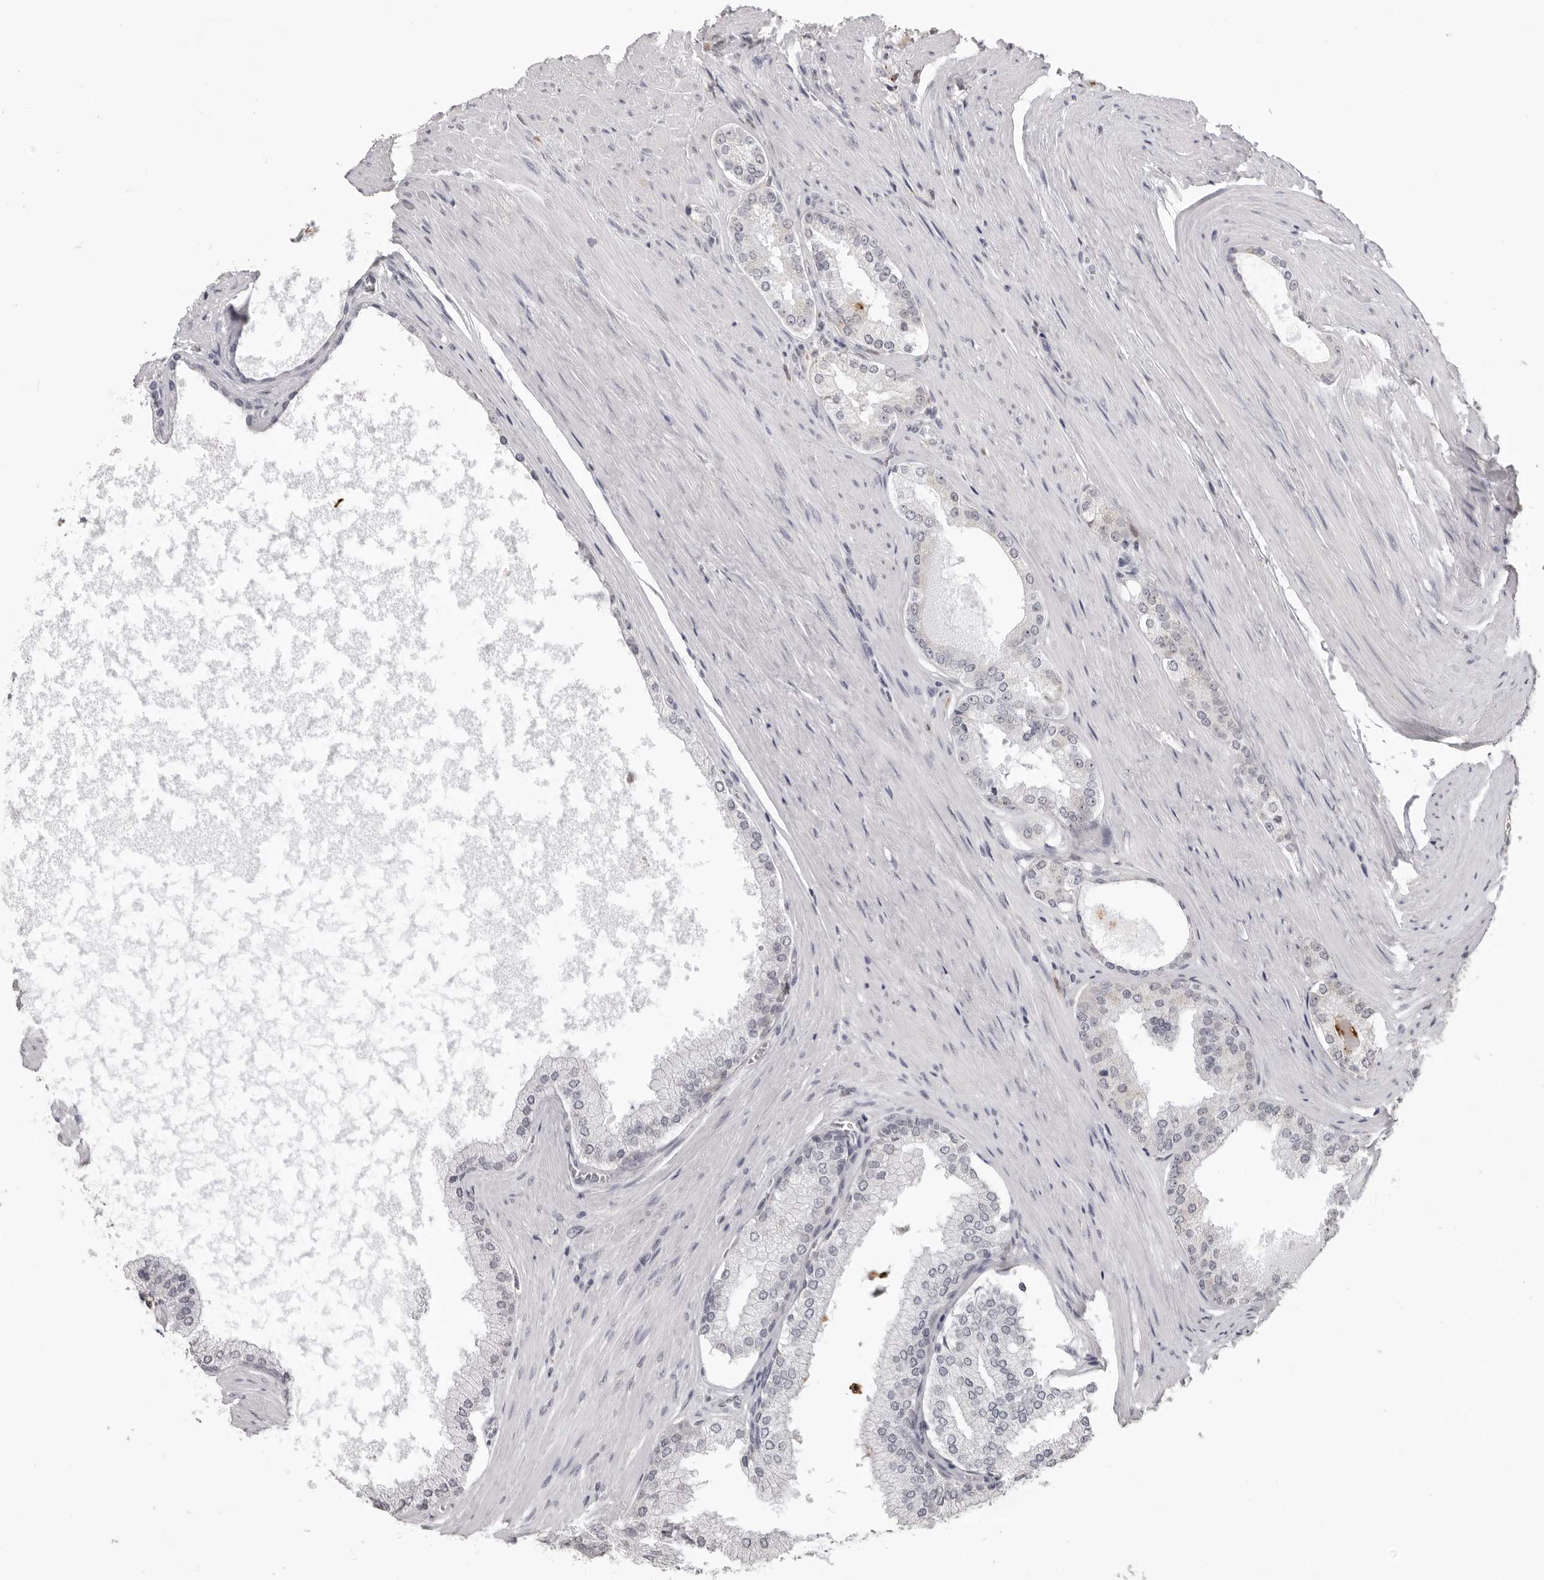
{"staining": {"intensity": "negative", "quantity": "none", "location": "none"}, "tissue": "prostate cancer", "cell_type": "Tumor cells", "image_type": "cancer", "snomed": [{"axis": "morphology", "description": "Adenocarcinoma, High grade"}, {"axis": "topography", "description": "Prostate"}], "caption": "Prostate cancer (adenocarcinoma (high-grade)) stained for a protein using immunohistochemistry reveals no staining tumor cells.", "gene": "IL31", "patient": {"sex": "male", "age": 60}}